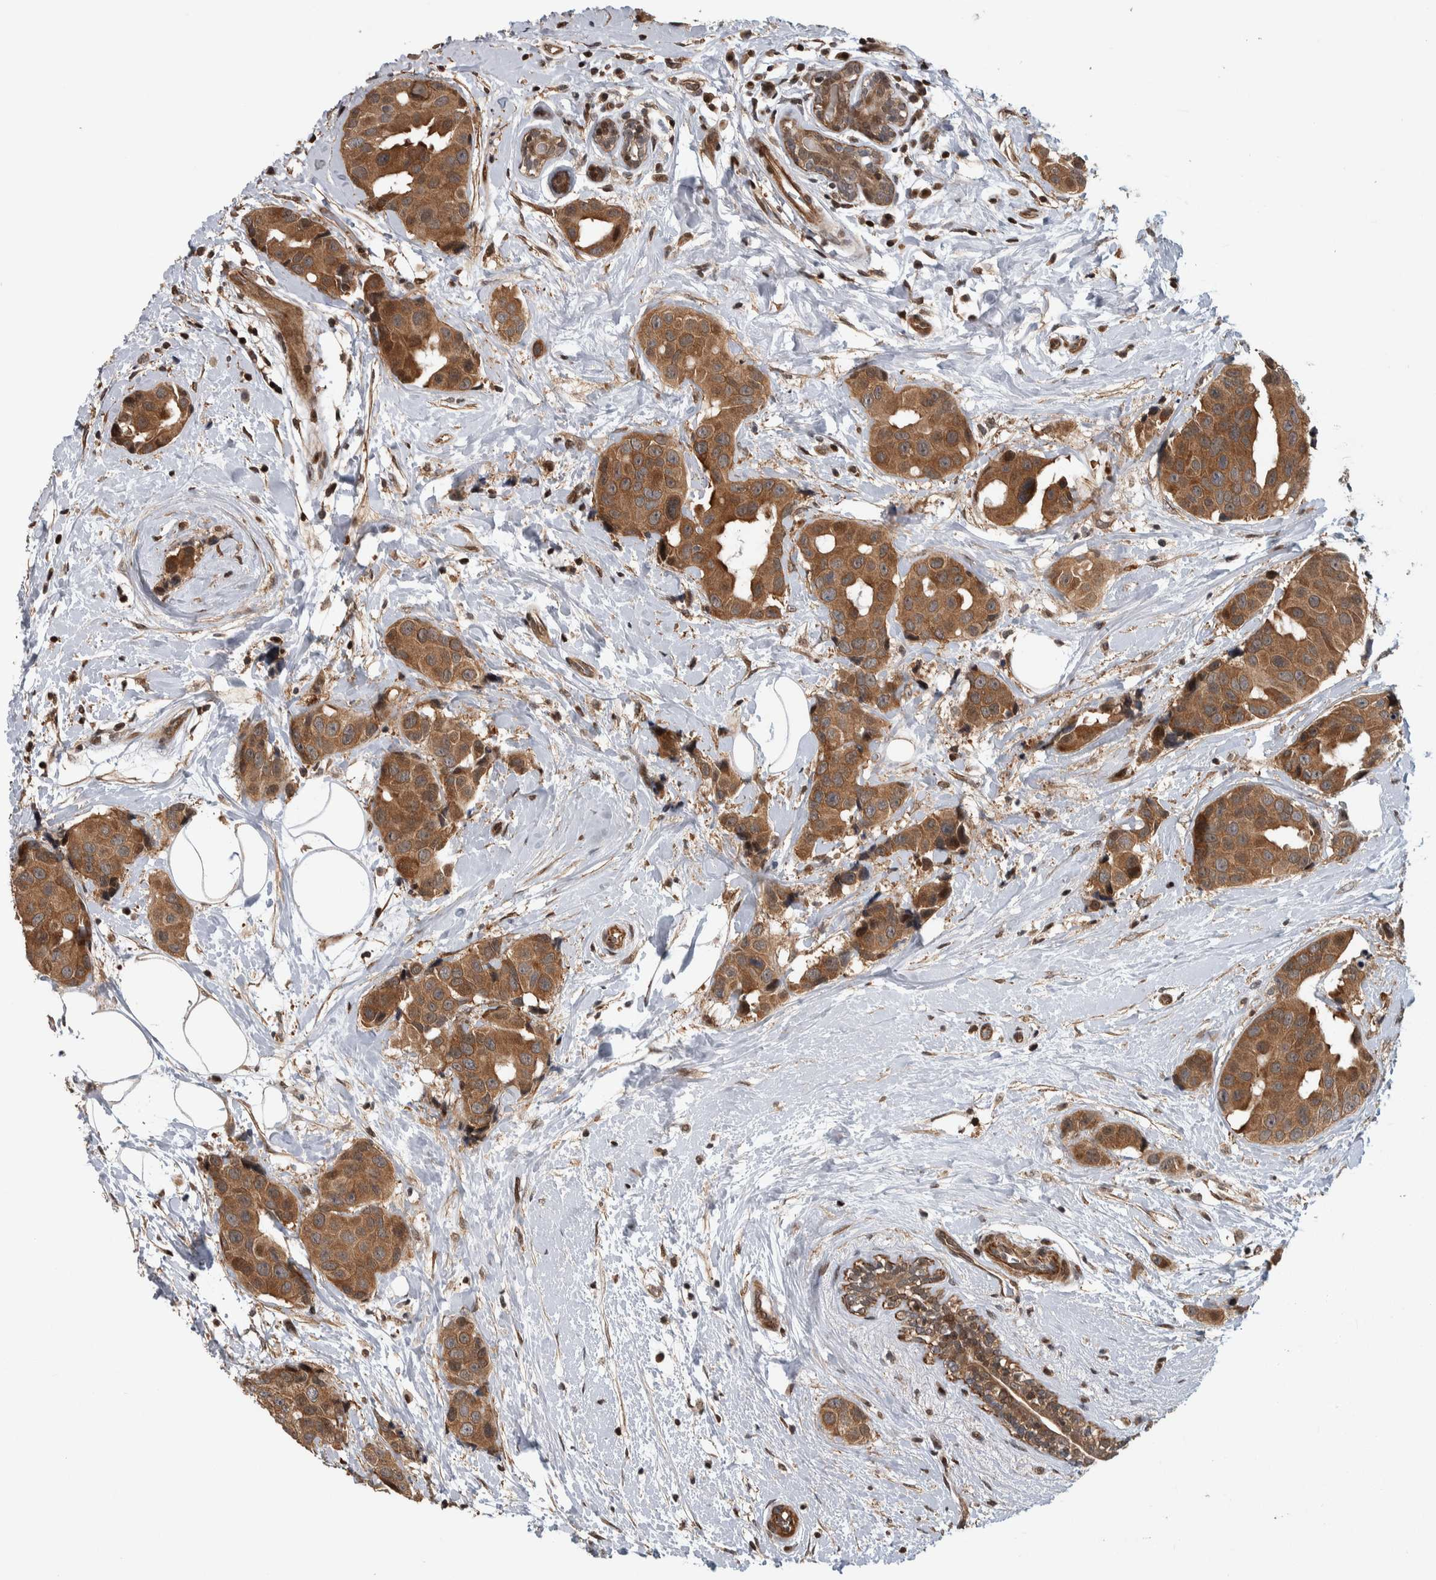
{"staining": {"intensity": "moderate", "quantity": ">75%", "location": "cytoplasmic/membranous"}, "tissue": "breast cancer", "cell_type": "Tumor cells", "image_type": "cancer", "snomed": [{"axis": "morphology", "description": "Normal tissue, NOS"}, {"axis": "morphology", "description": "Duct carcinoma"}, {"axis": "topography", "description": "Breast"}], "caption": "The micrograph shows staining of breast invasive ductal carcinoma, revealing moderate cytoplasmic/membranous protein staining (brown color) within tumor cells.", "gene": "ARFGEF1", "patient": {"sex": "female", "age": 39}}